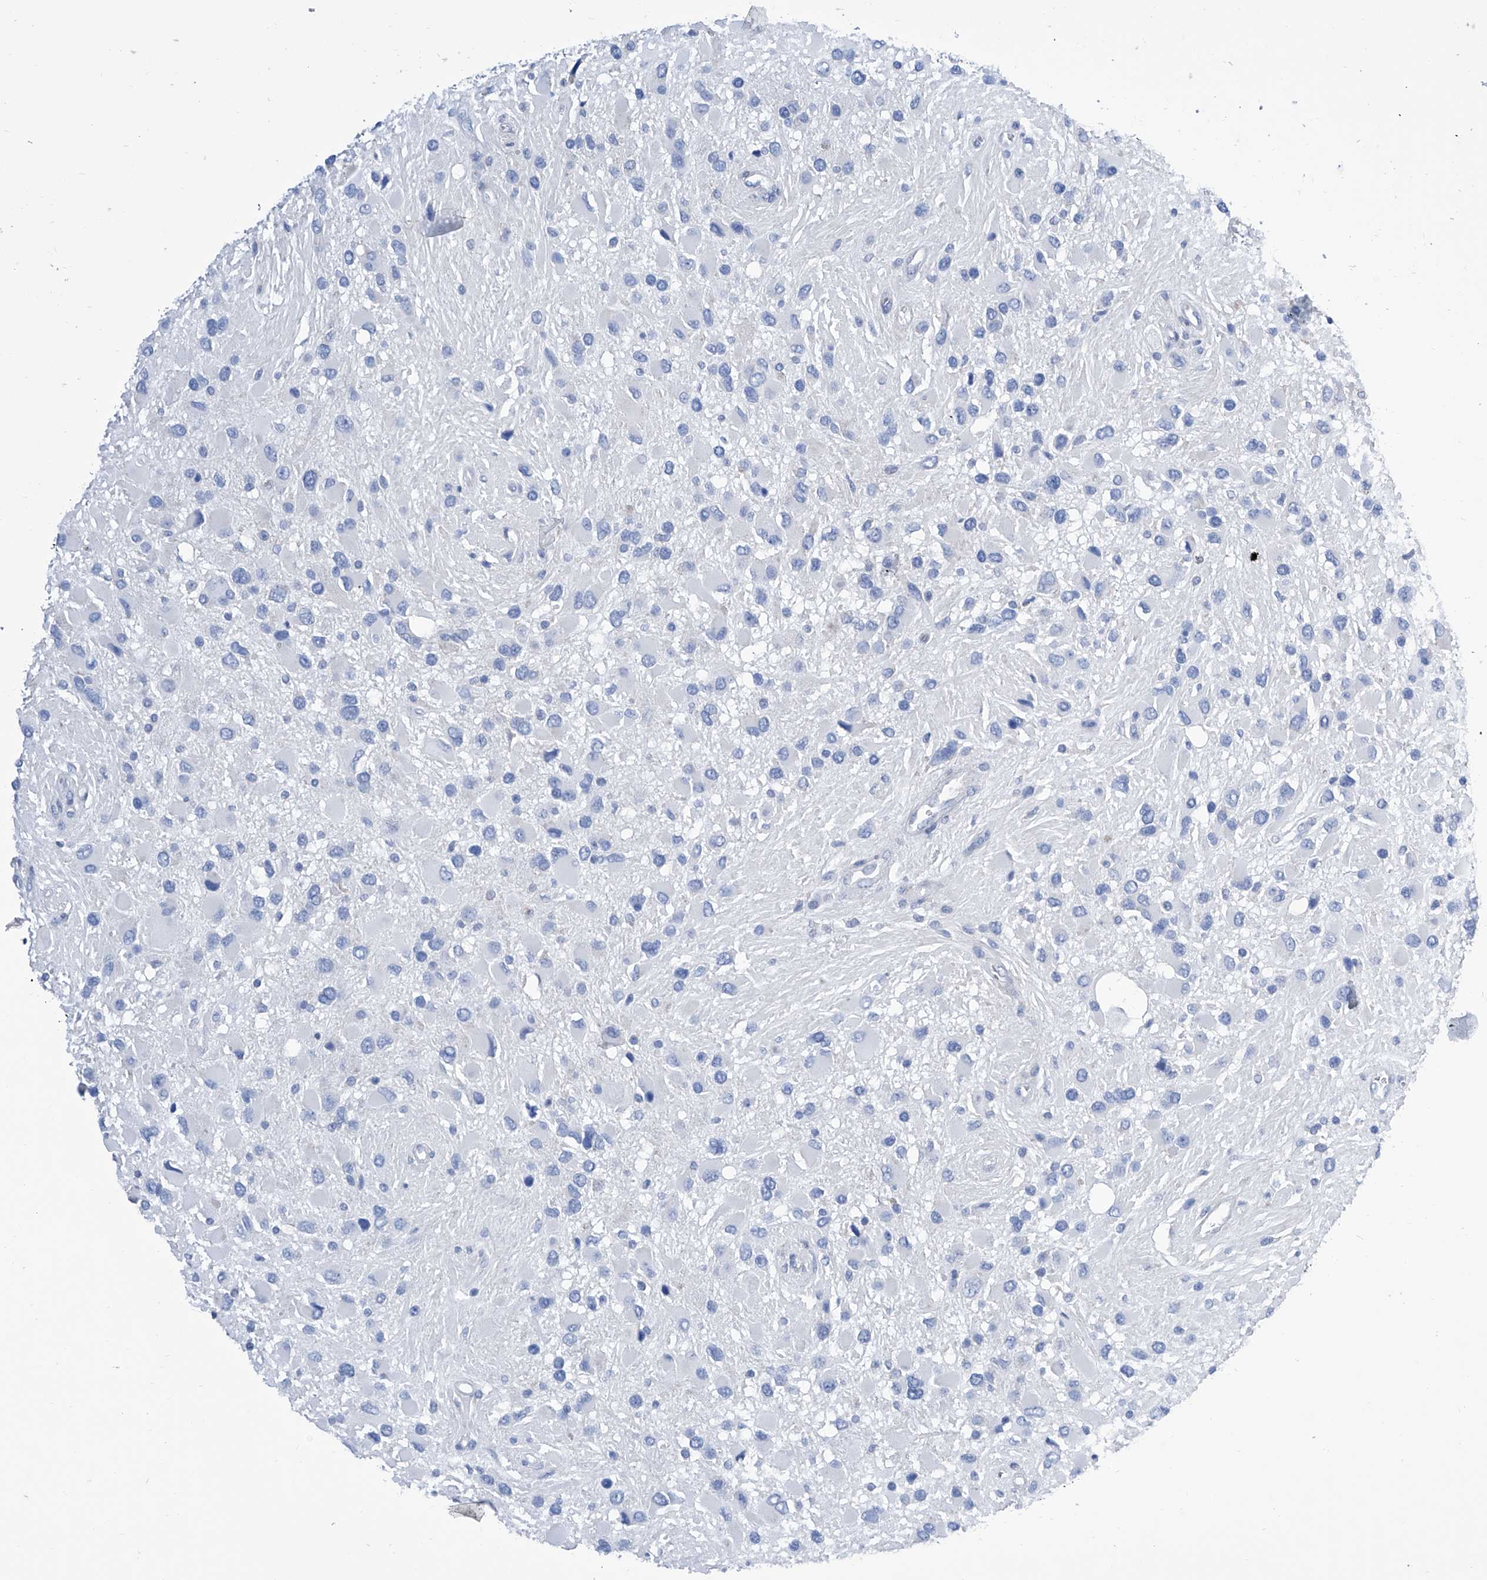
{"staining": {"intensity": "negative", "quantity": "none", "location": "none"}, "tissue": "glioma", "cell_type": "Tumor cells", "image_type": "cancer", "snomed": [{"axis": "morphology", "description": "Glioma, malignant, High grade"}, {"axis": "topography", "description": "Brain"}], "caption": "Immunohistochemistry (IHC) histopathology image of malignant glioma (high-grade) stained for a protein (brown), which demonstrates no staining in tumor cells.", "gene": "IMPA2", "patient": {"sex": "male", "age": 53}}